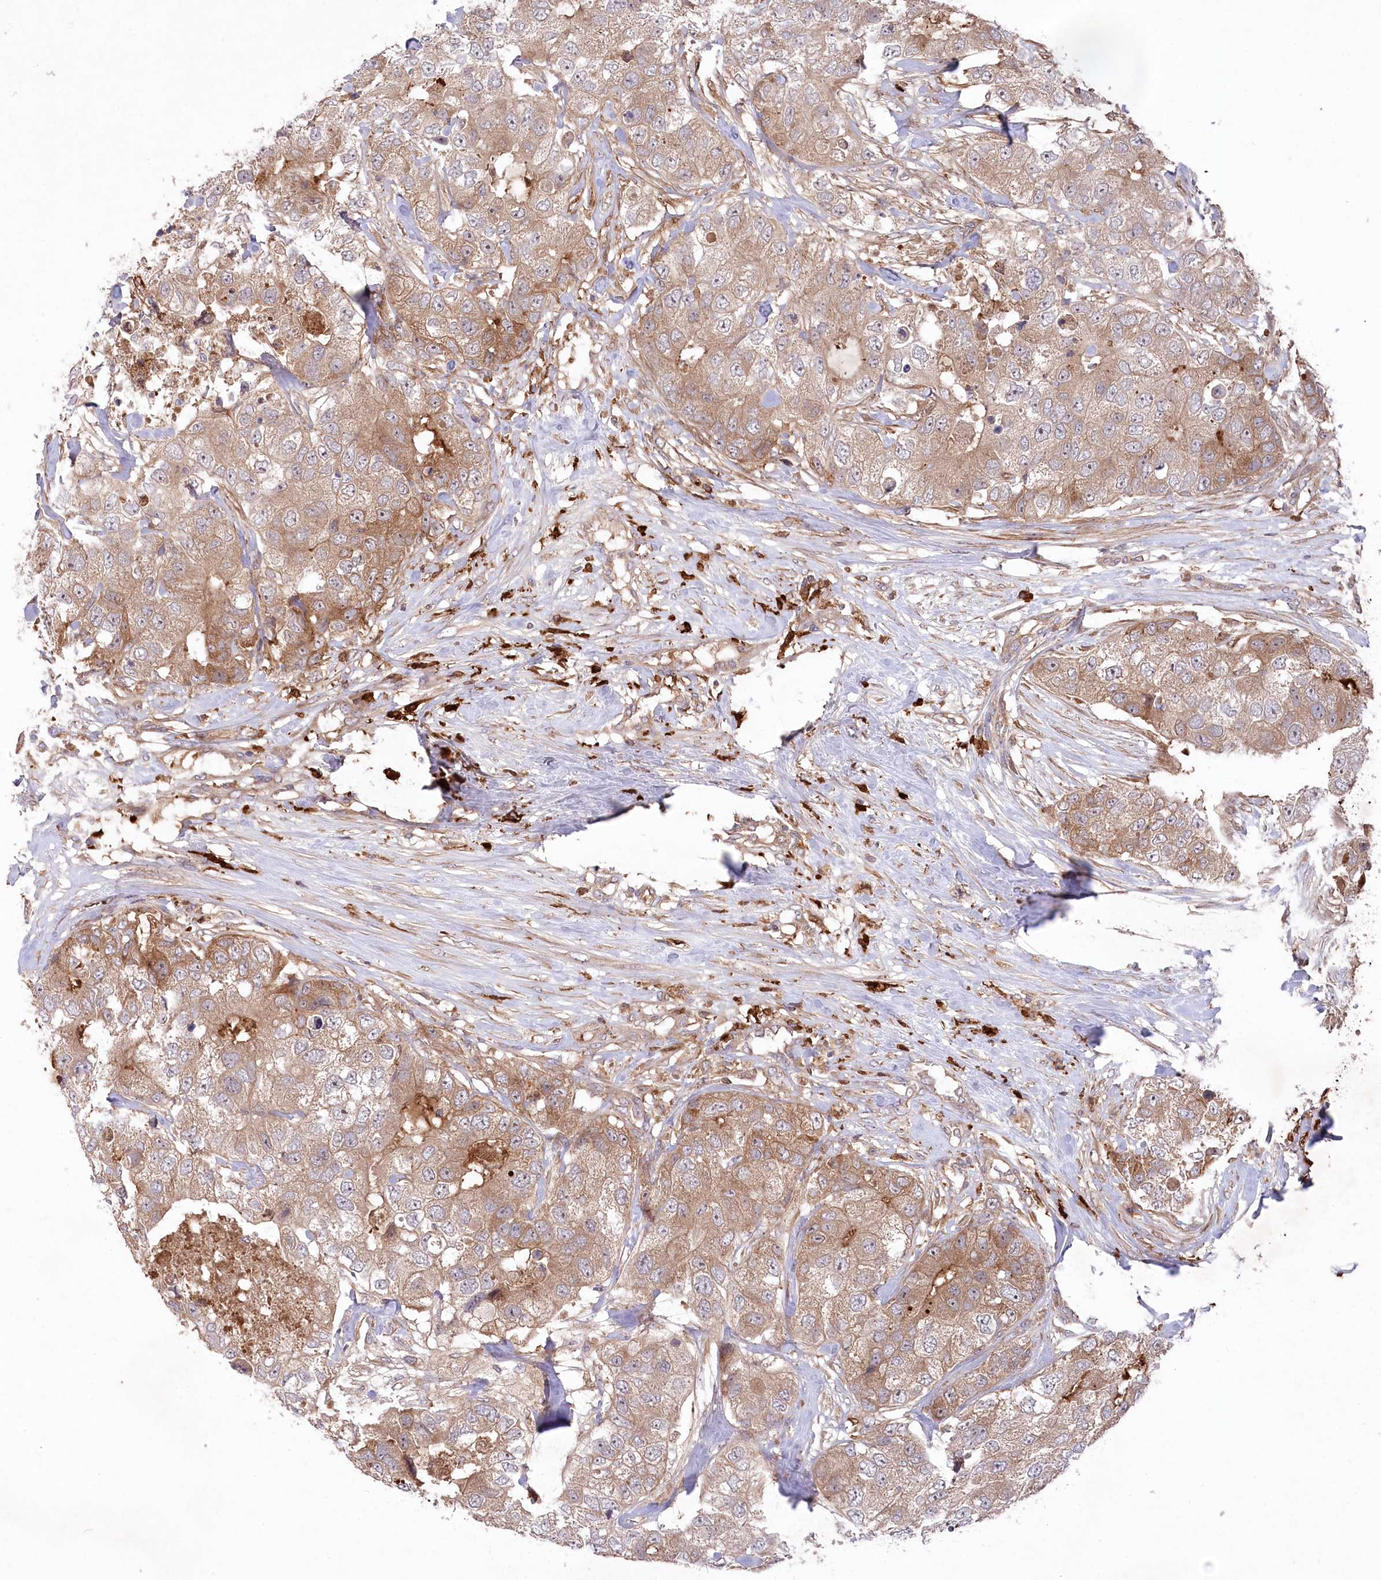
{"staining": {"intensity": "moderate", "quantity": ">75%", "location": "cytoplasmic/membranous"}, "tissue": "breast cancer", "cell_type": "Tumor cells", "image_type": "cancer", "snomed": [{"axis": "morphology", "description": "Duct carcinoma"}, {"axis": "topography", "description": "Breast"}], "caption": "An image of breast invasive ductal carcinoma stained for a protein exhibits moderate cytoplasmic/membranous brown staining in tumor cells.", "gene": "PPP1R21", "patient": {"sex": "female", "age": 62}}